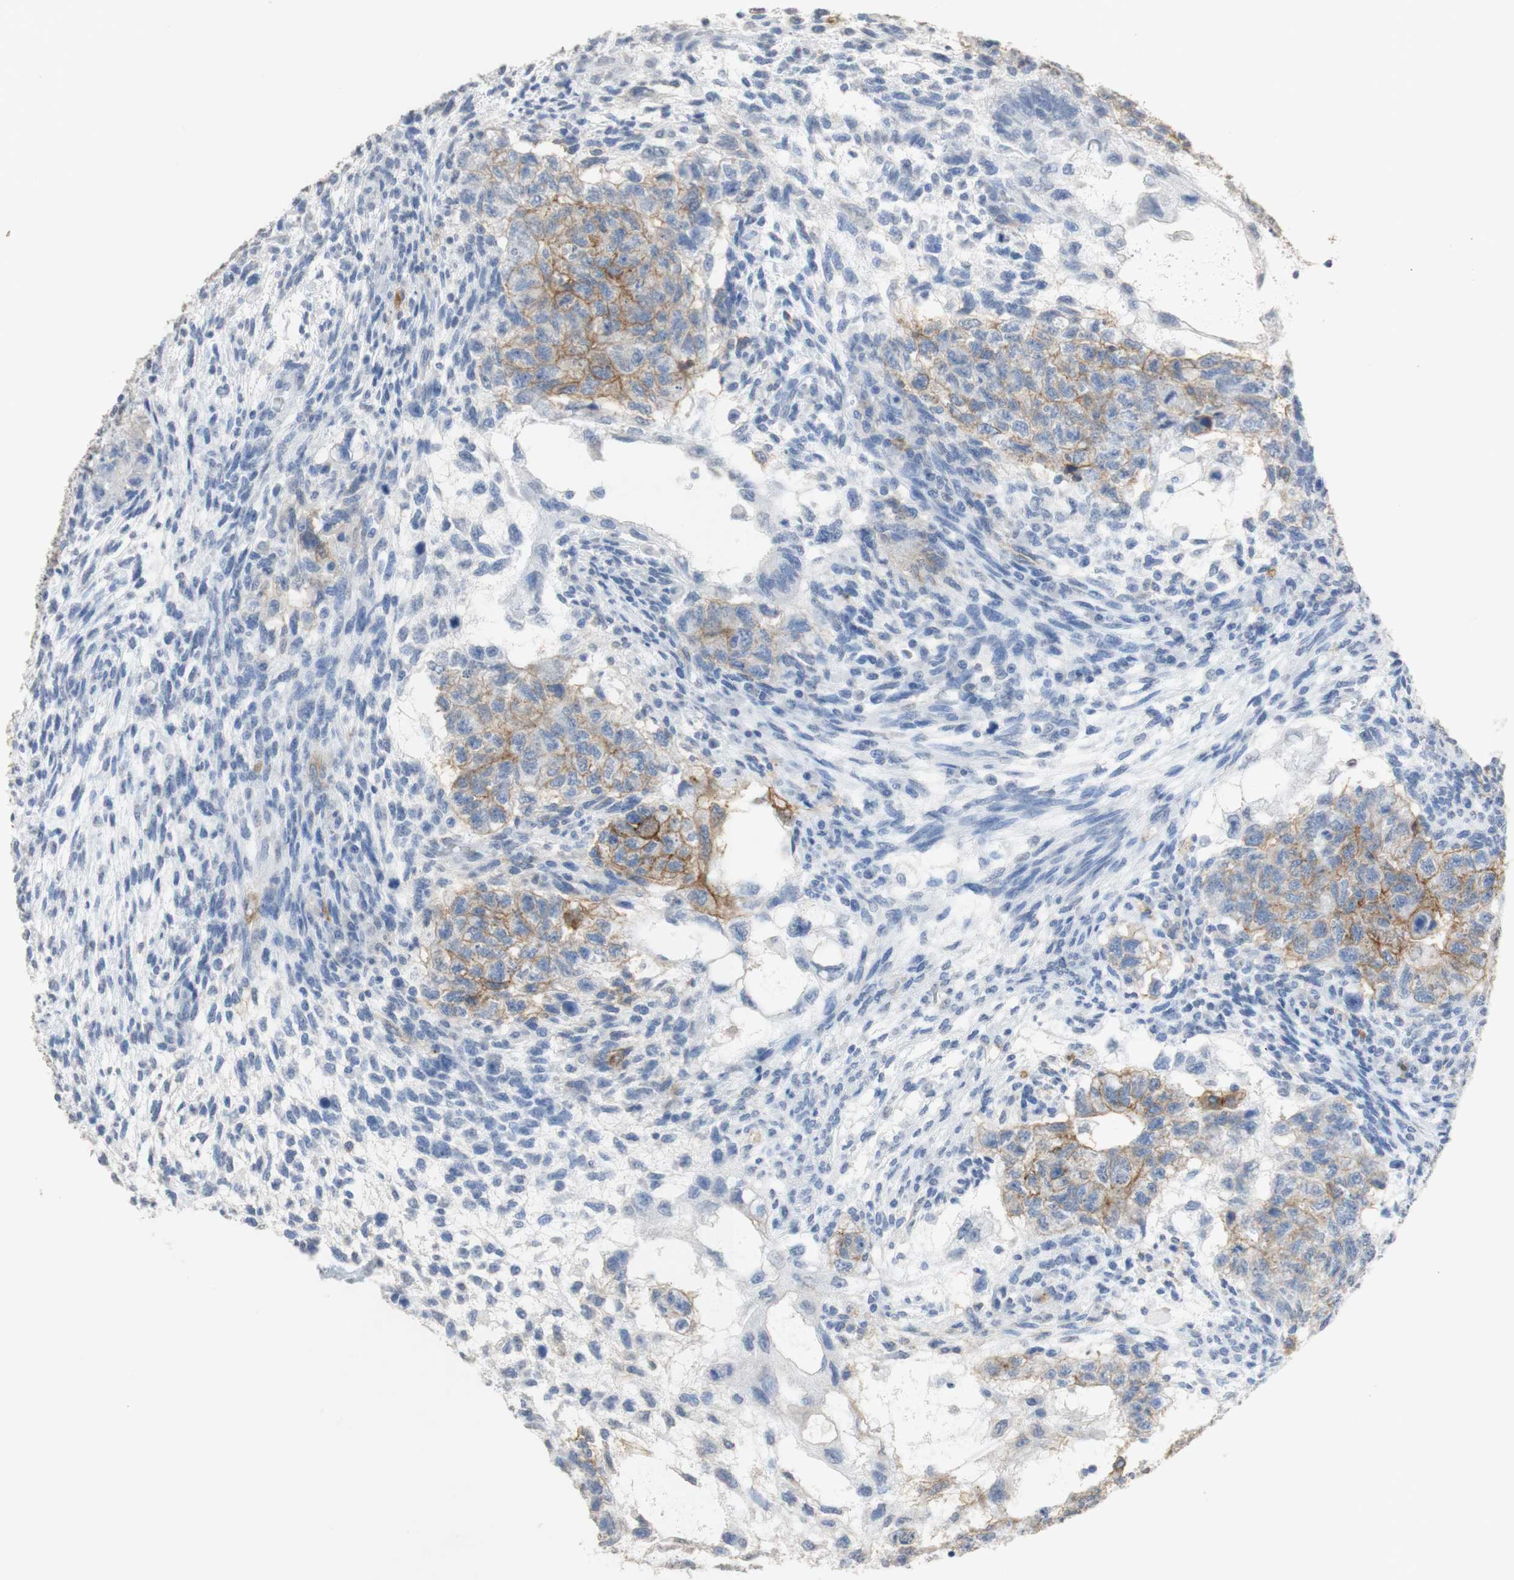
{"staining": {"intensity": "moderate", "quantity": "25%-75%", "location": "cytoplasmic/membranous"}, "tissue": "testis cancer", "cell_type": "Tumor cells", "image_type": "cancer", "snomed": [{"axis": "morphology", "description": "Normal tissue, NOS"}, {"axis": "morphology", "description": "Carcinoma, Embryonal, NOS"}, {"axis": "topography", "description": "Testis"}], "caption": "Testis embryonal carcinoma tissue reveals moderate cytoplasmic/membranous positivity in about 25%-75% of tumor cells", "gene": "L1CAM", "patient": {"sex": "male", "age": 36}}